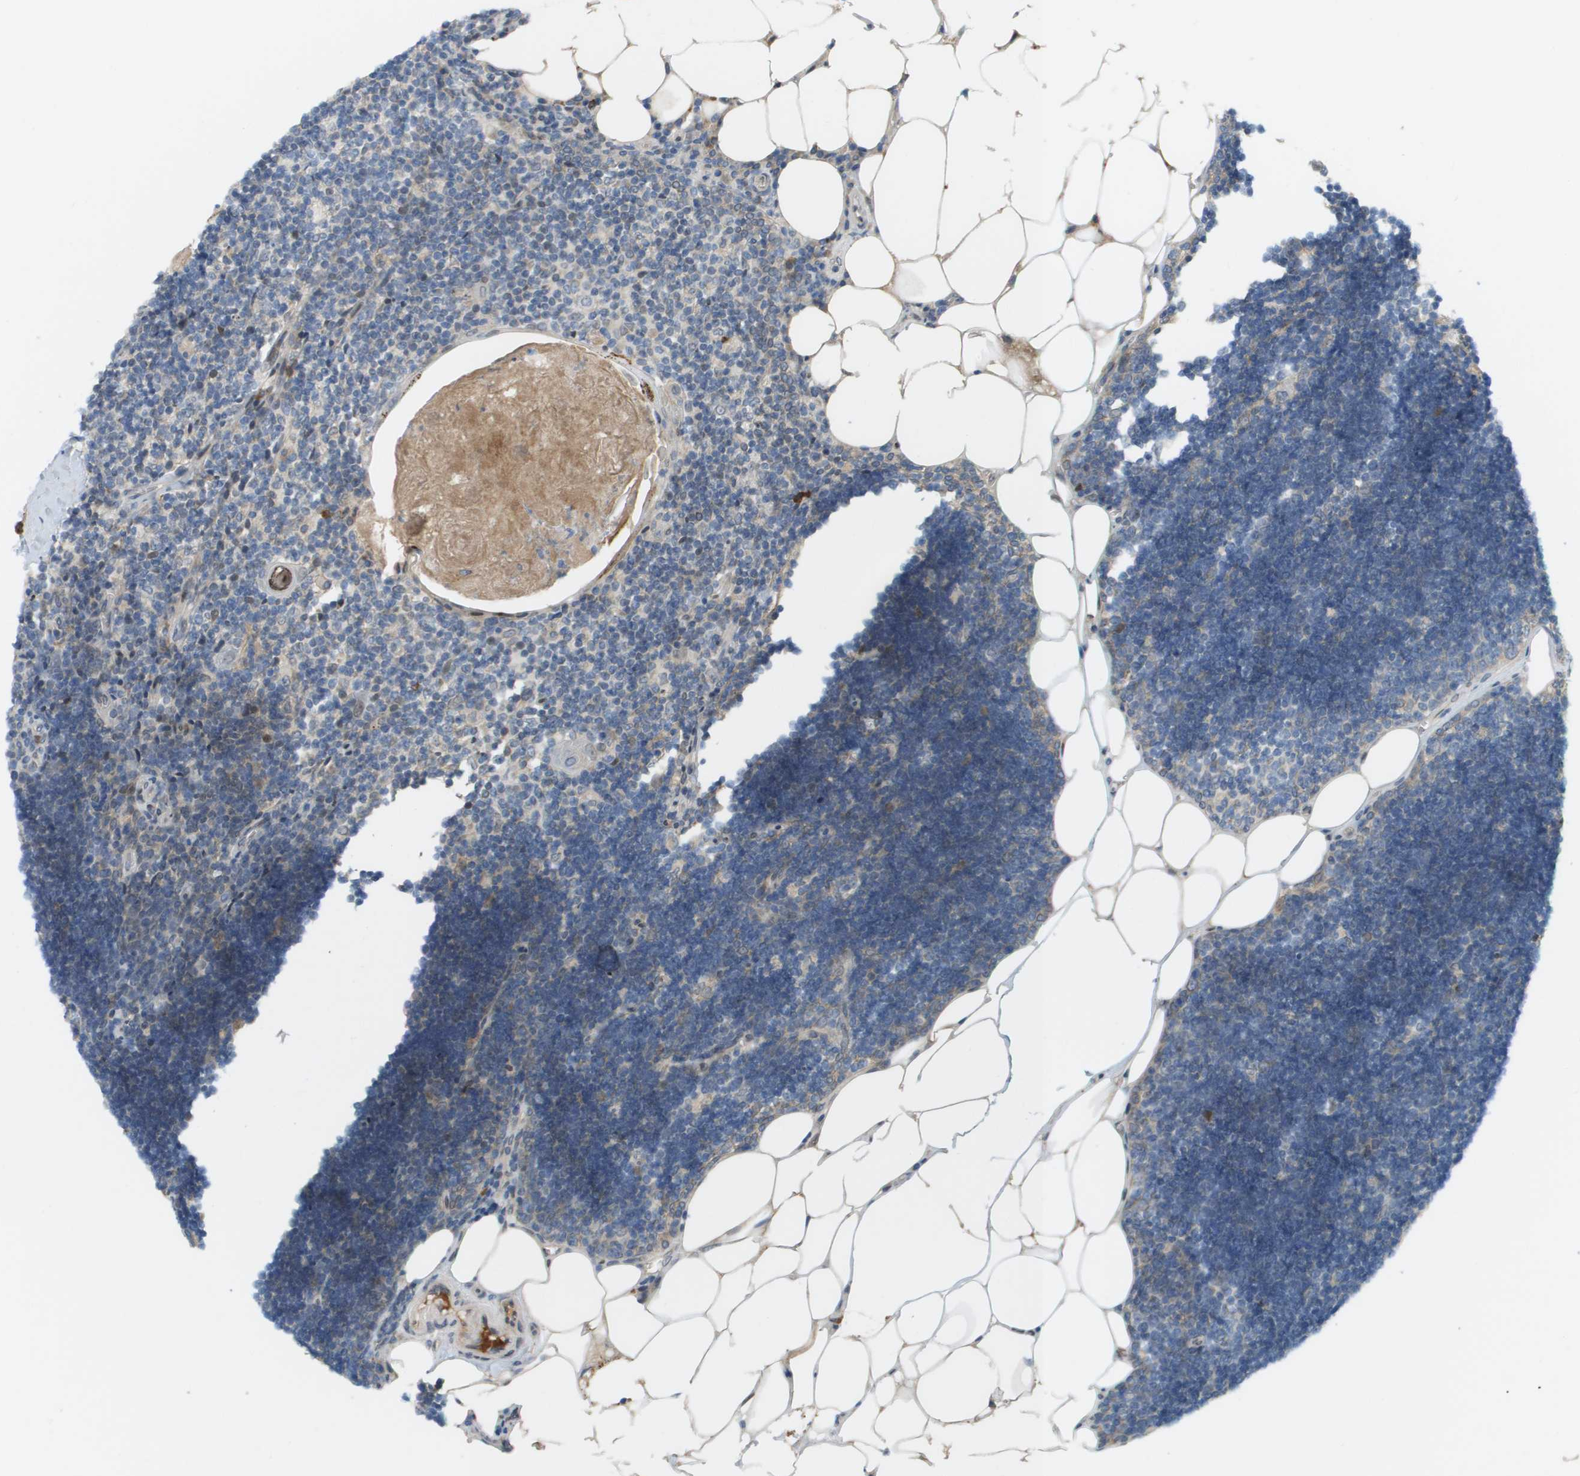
{"staining": {"intensity": "moderate", "quantity": "25%-75%", "location": "cytoplasmic/membranous"}, "tissue": "lymph node", "cell_type": "Germinal center cells", "image_type": "normal", "snomed": [{"axis": "morphology", "description": "Normal tissue, NOS"}, {"axis": "topography", "description": "Lymph node"}], "caption": "Germinal center cells exhibit medium levels of moderate cytoplasmic/membranous staining in about 25%-75% of cells in normal lymph node. (DAB IHC with brightfield microscopy, high magnification).", "gene": "CACNB4", "patient": {"sex": "male", "age": 33}}